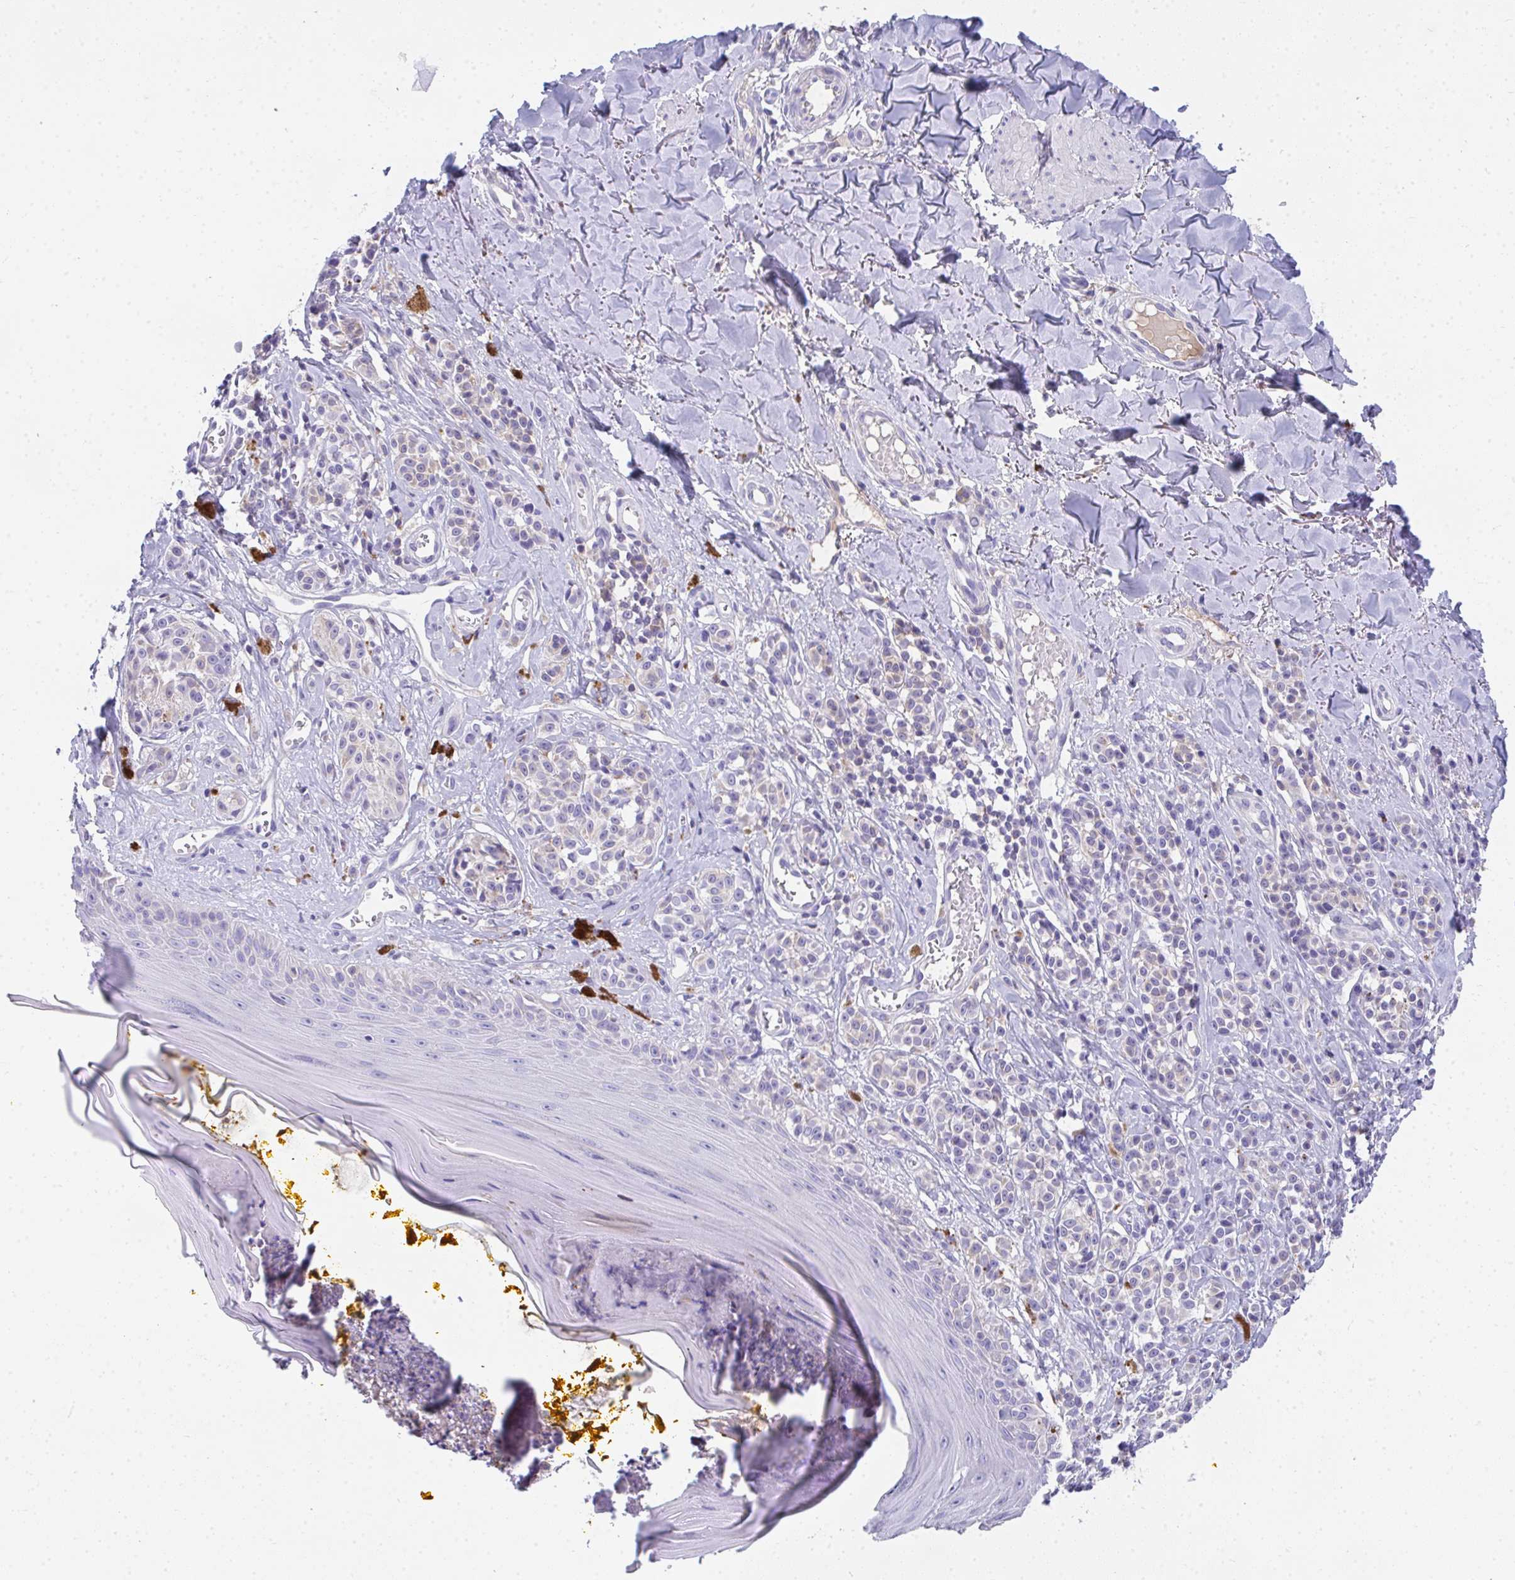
{"staining": {"intensity": "negative", "quantity": "none", "location": "none"}, "tissue": "melanoma", "cell_type": "Tumor cells", "image_type": "cancer", "snomed": [{"axis": "morphology", "description": "Malignant melanoma, NOS"}, {"axis": "topography", "description": "Skin"}], "caption": "Histopathology image shows no significant protein expression in tumor cells of malignant melanoma.", "gene": "COA5", "patient": {"sex": "male", "age": 74}}